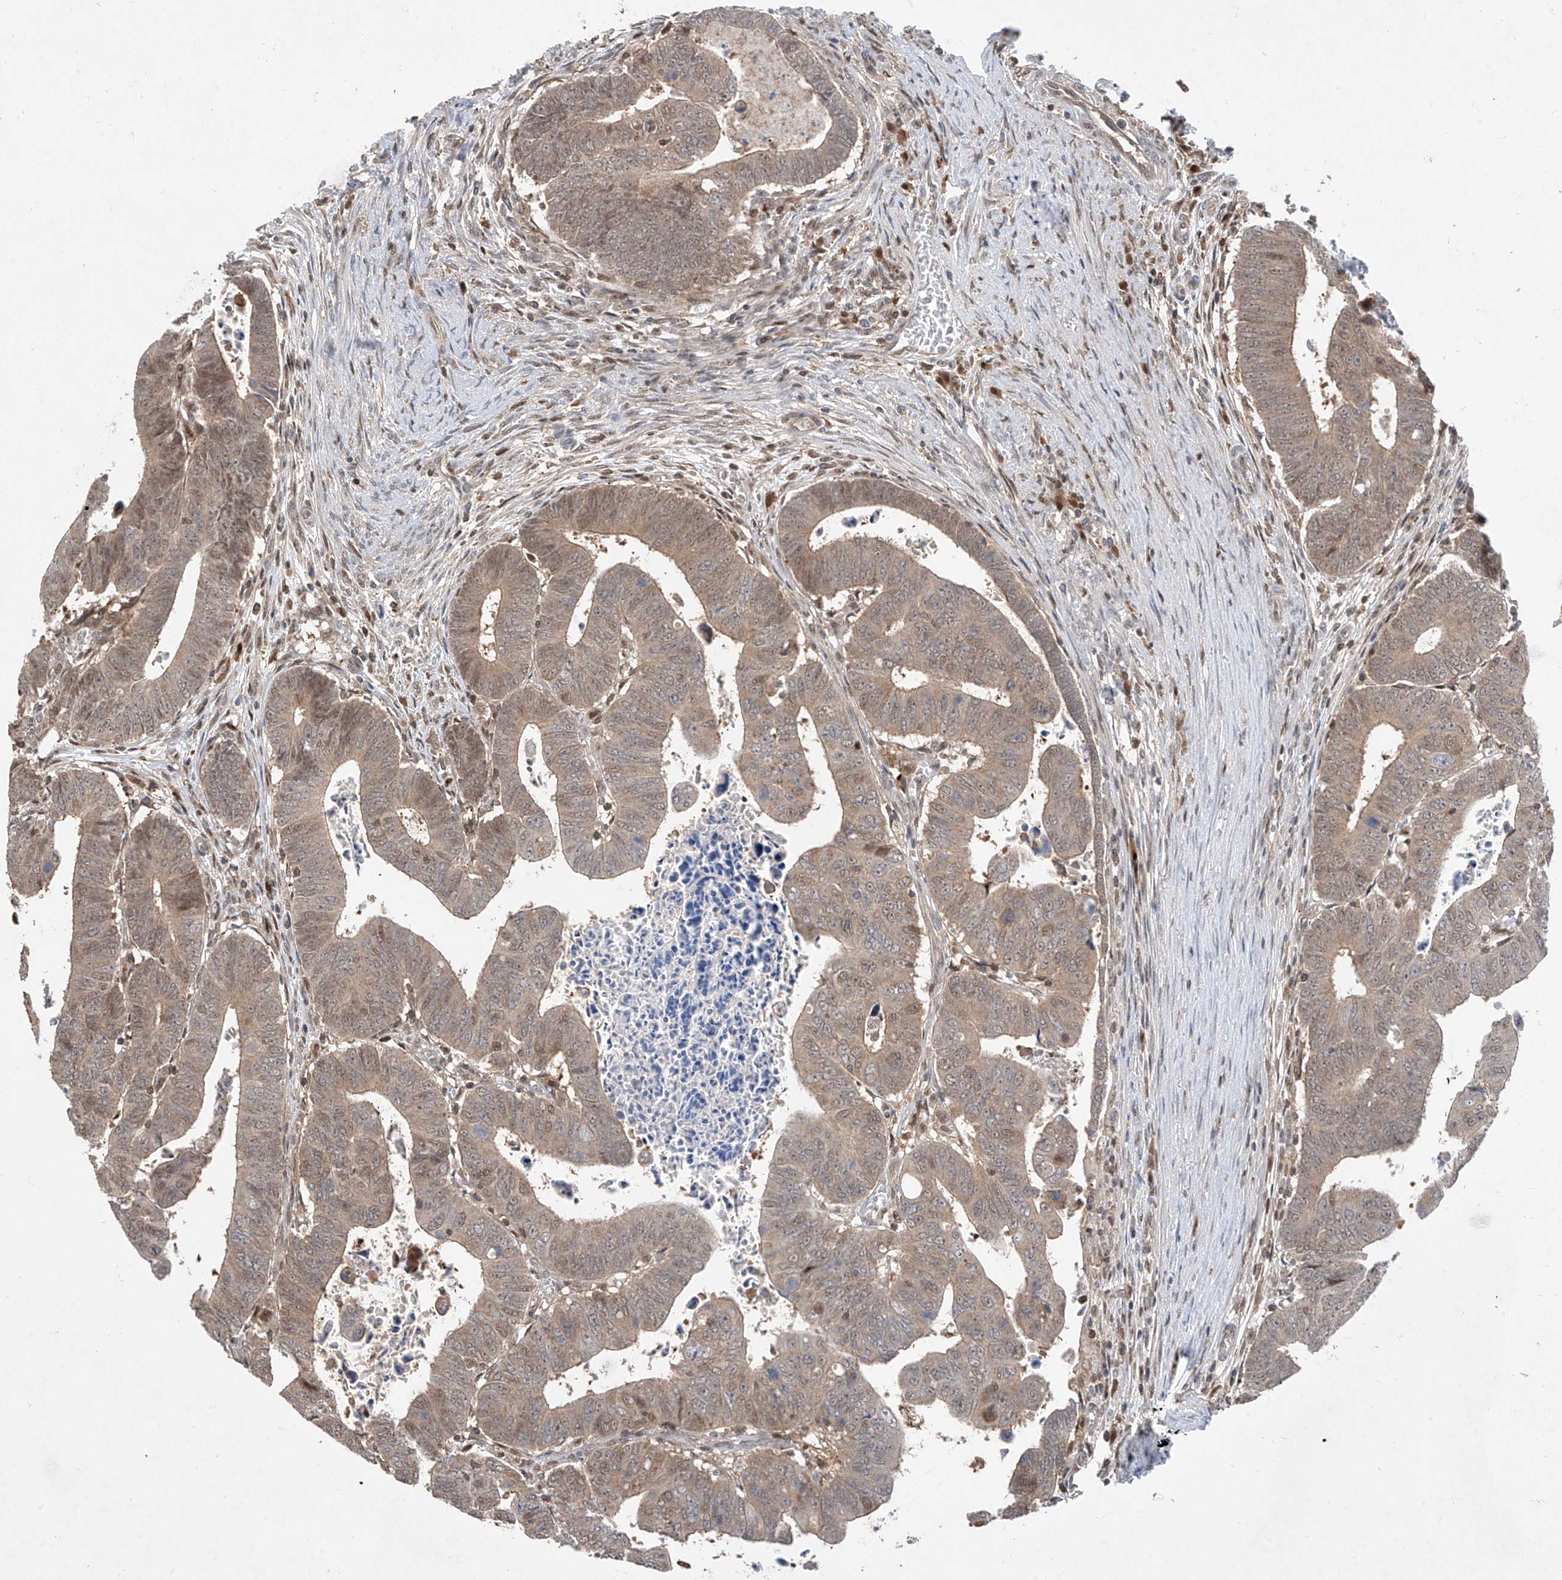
{"staining": {"intensity": "weak", "quantity": "<25%", "location": "cytoplasmic/membranous,nuclear"}, "tissue": "colorectal cancer", "cell_type": "Tumor cells", "image_type": "cancer", "snomed": [{"axis": "morphology", "description": "Normal tissue, NOS"}, {"axis": "morphology", "description": "Adenocarcinoma, NOS"}, {"axis": "topography", "description": "Rectum"}], "caption": "A high-resolution micrograph shows immunohistochemistry (IHC) staining of colorectal cancer (adenocarcinoma), which displays no significant positivity in tumor cells.", "gene": "ZNF358", "patient": {"sex": "female", "age": 65}}